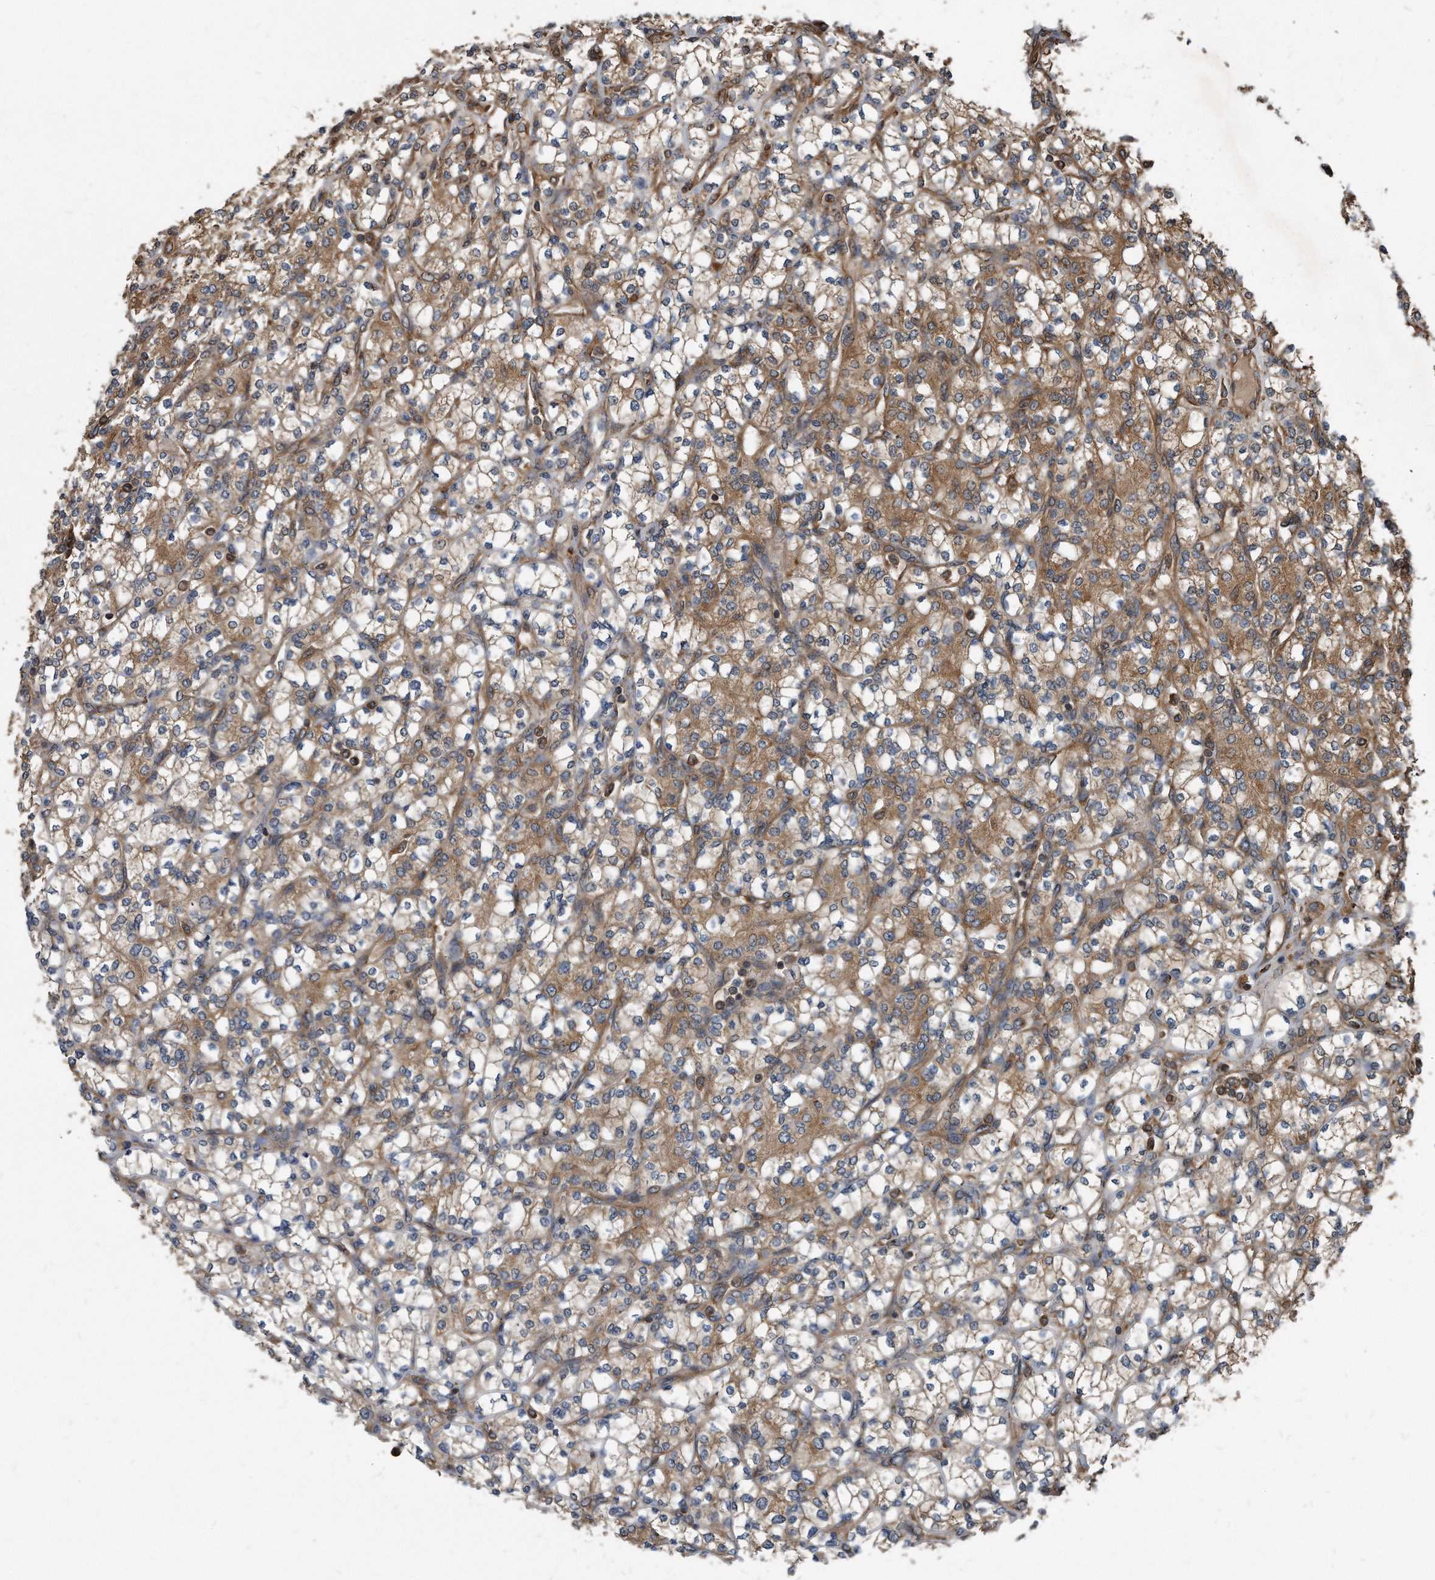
{"staining": {"intensity": "moderate", "quantity": ">75%", "location": "cytoplasmic/membranous"}, "tissue": "renal cancer", "cell_type": "Tumor cells", "image_type": "cancer", "snomed": [{"axis": "morphology", "description": "Adenocarcinoma, NOS"}, {"axis": "topography", "description": "Kidney"}], "caption": "Renal cancer (adenocarcinoma) was stained to show a protein in brown. There is medium levels of moderate cytoplasmic/membranous expression in about >75% of tumor cells. (DAB = brown stain, brightfield microscopy at high magnification).", "gene": "FAM136A", "patient": {"sex": "male", "age": 77}}